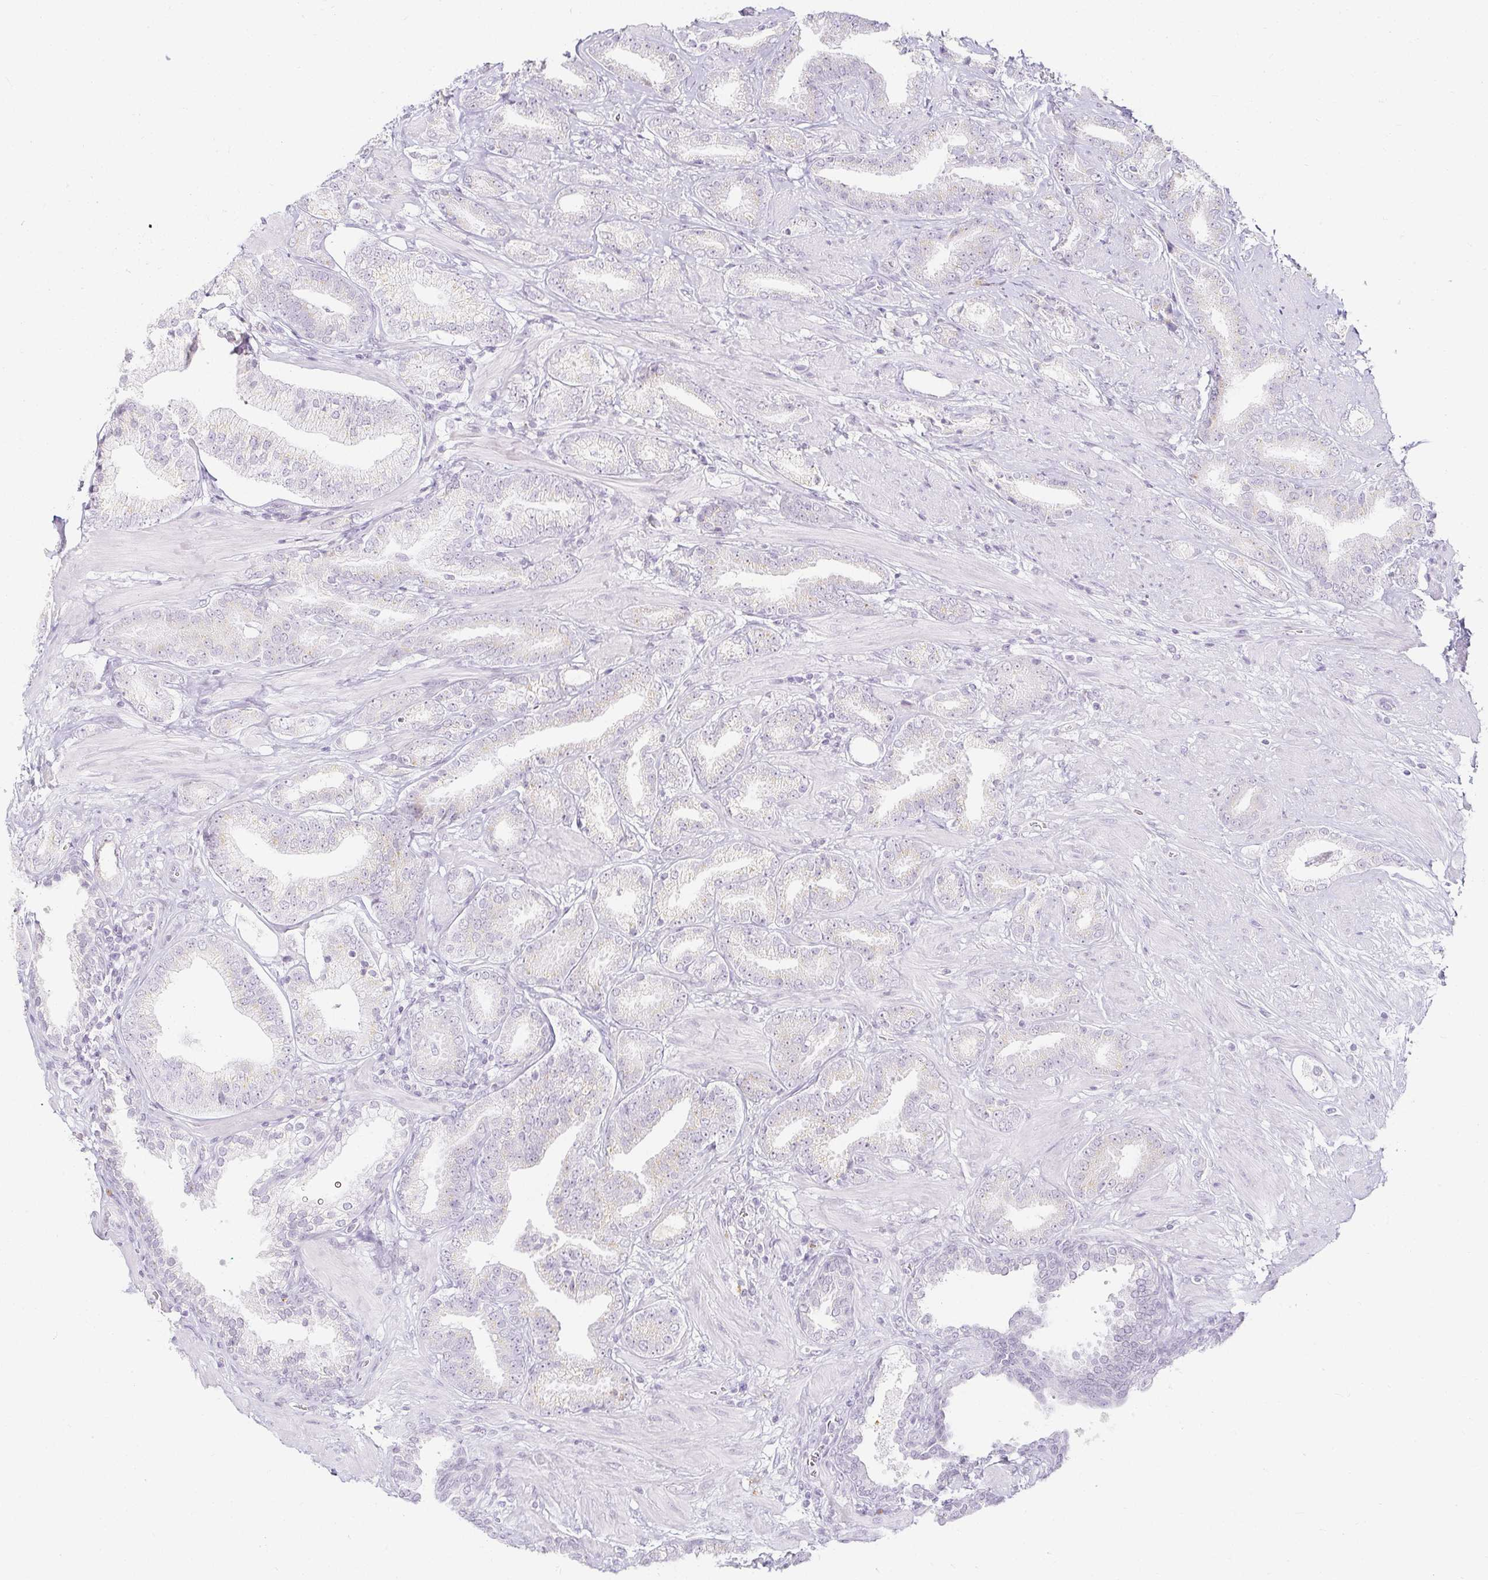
{"staining": {"intensity": "negative", "quantity": "none", "location": "none"}, "tissue": "prostate cancer", "cell_type": "Tumor cells", "image_type": "cancer", "snomed": [{"axis": "morphology", "description": "Adenocarcinoma, High grade"}, {"axis": "topography", "description": "Prostate"}], "caption": "The immunohistochemistry (IHC) micrograph has no significant staining in tumor cells of prostate cancer (high-grade adenocarcinoma) tissue. Nuclei are stained in blue.", "gene": "ACAN", "patient": {"sex": "male", "age": 56}}